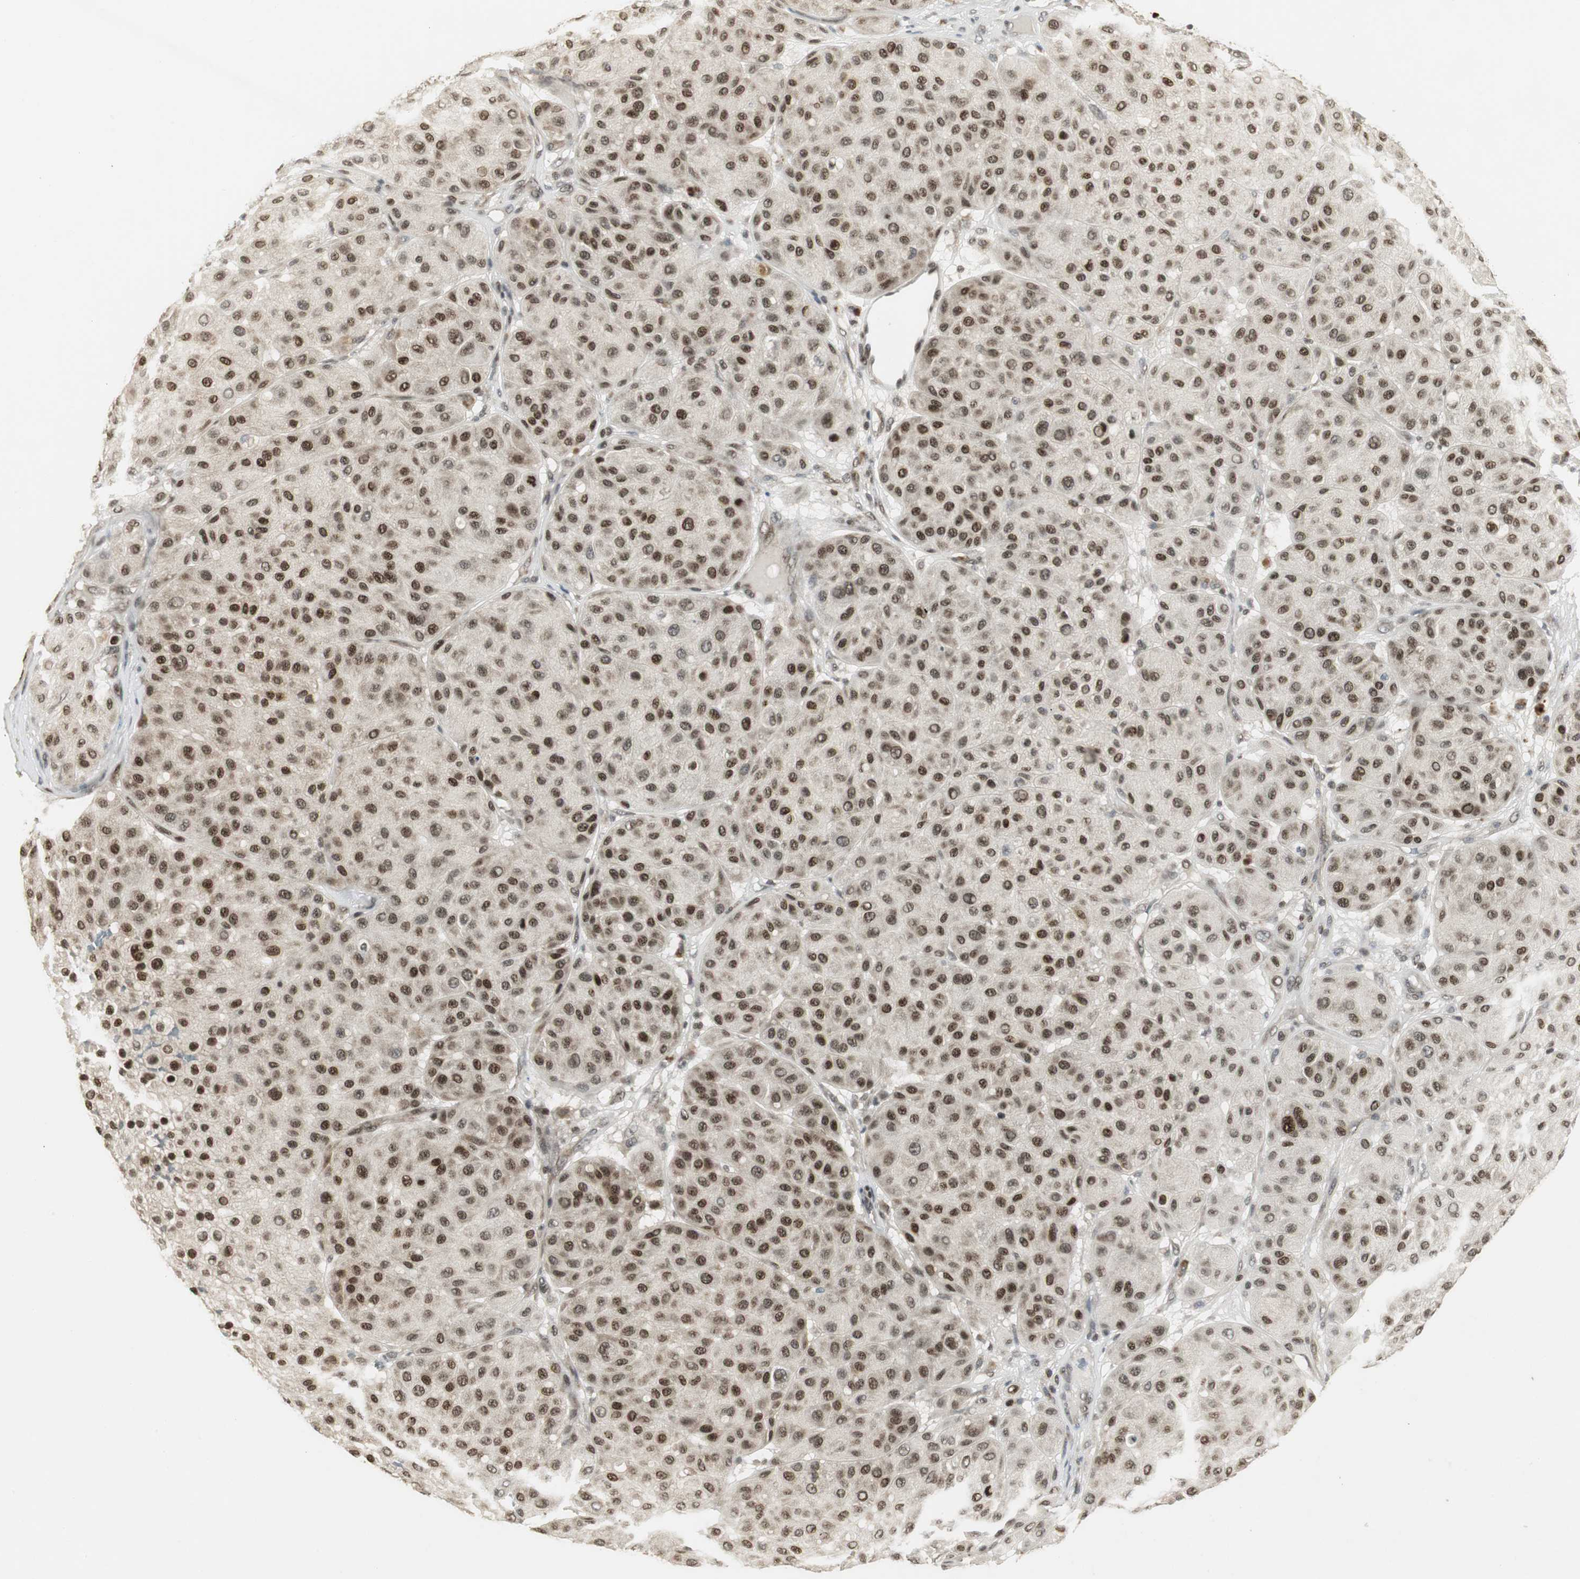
{"staining": {"intensity": "moderate", "quantity": ">75%", "location": "cytoplasmic/membranous,nuclear"}, "tissue": "melanoma", "cell_type": "Tumor cells", "image_type": "cancer", "snomed": [{"axis": "morphology", "description": "Normal tissue, NOS"}, {"axis": "morphology", "description": "Malignant melanoma, Metastatic site"}, {"axis": "topography", "description": "Skin"}], "caption": "Moderate cytoplasmic/membranous and nuclear staining for a protein is identified in approximately >75% of tumor cells of melanoma using immunohistochemistry (IHC).", "gene": "MPG", "patient": {"sex": "male", "age": 41}}